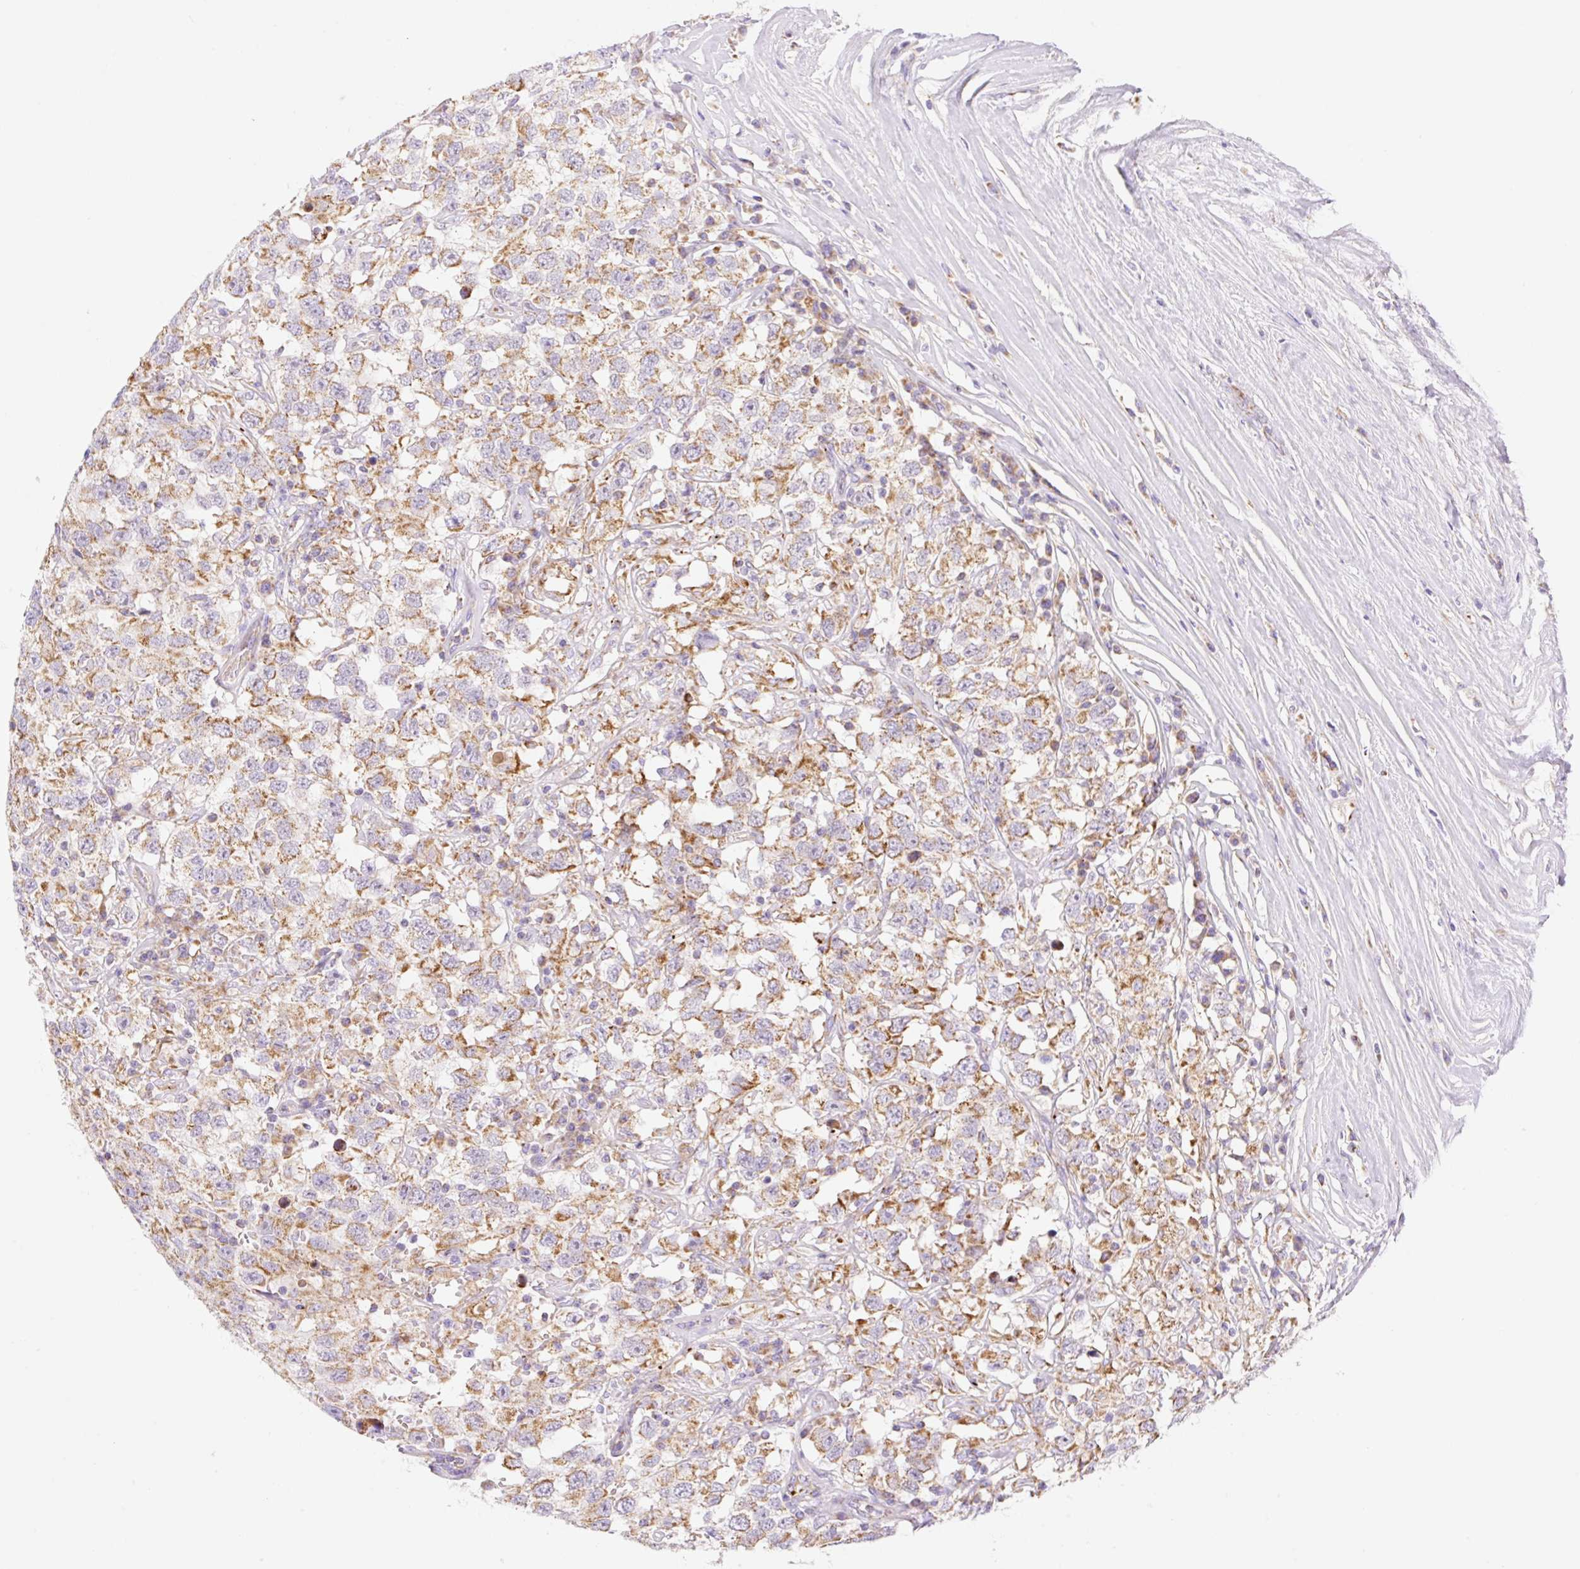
{"staining": {"intensity": "moderate", "quantity": "25%-75%", "location": "cytoplasmic/membranous"}, "tissue": "testis cancer", "cell_type": "Tumor cells", "image_type": "cancer", "snomed": [{"axis": "morphology", "description": "Seminoma, NOS"}, {"axis": "topography", "description": "Testis"}], "caption": "Testis seminoma tissue shows moderate cytoplasmic/membranous positivity in approximately 25%-75% of tumor cells", "gene": "ETNK2", "patient": {"sex": "male", "age": 41}}